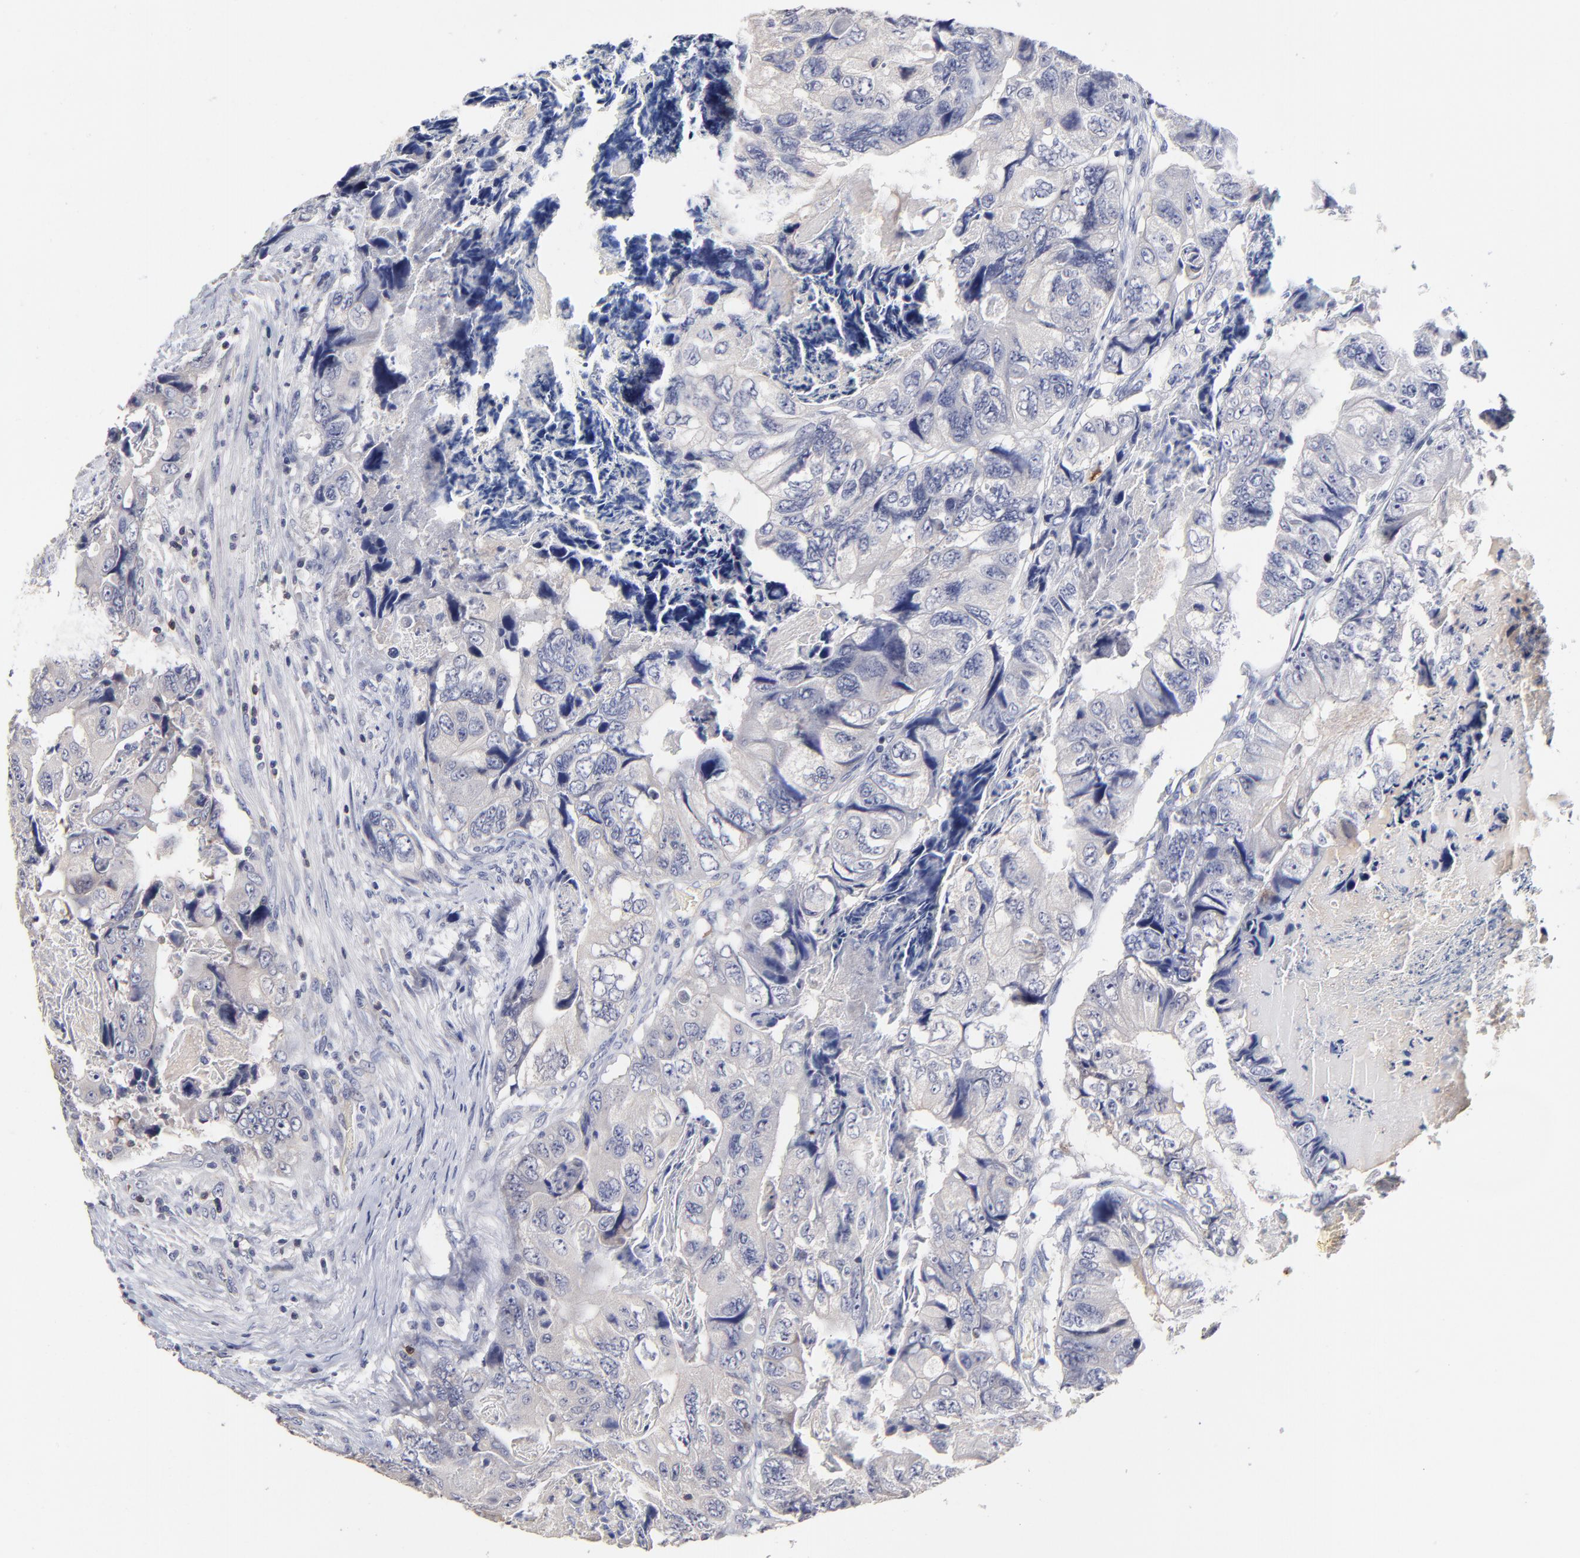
{"staining": {"intensity": "negative", "quantity": "none", "location": "none"}, "tissue": "colorectal cancer", "cell_type": "Tumor cells", "image_type": "cancer", "snomed": [{"axis": "morphology", "description": "Adenocarcinoma, NOS"}, {"axis": "topography", "description": "Rectum"}], "caption": "Immunohistochemistry (IHC) photomicrograph of neoplastic tissue: colorectal cancer (adenocarcinoma) stained with DAB (3,3'-diaminobenzidine) demonstrates no significant protein expression in tumor cells.", "gene": "TRAT1", "patient": {"sex": "female", "age": 82}}